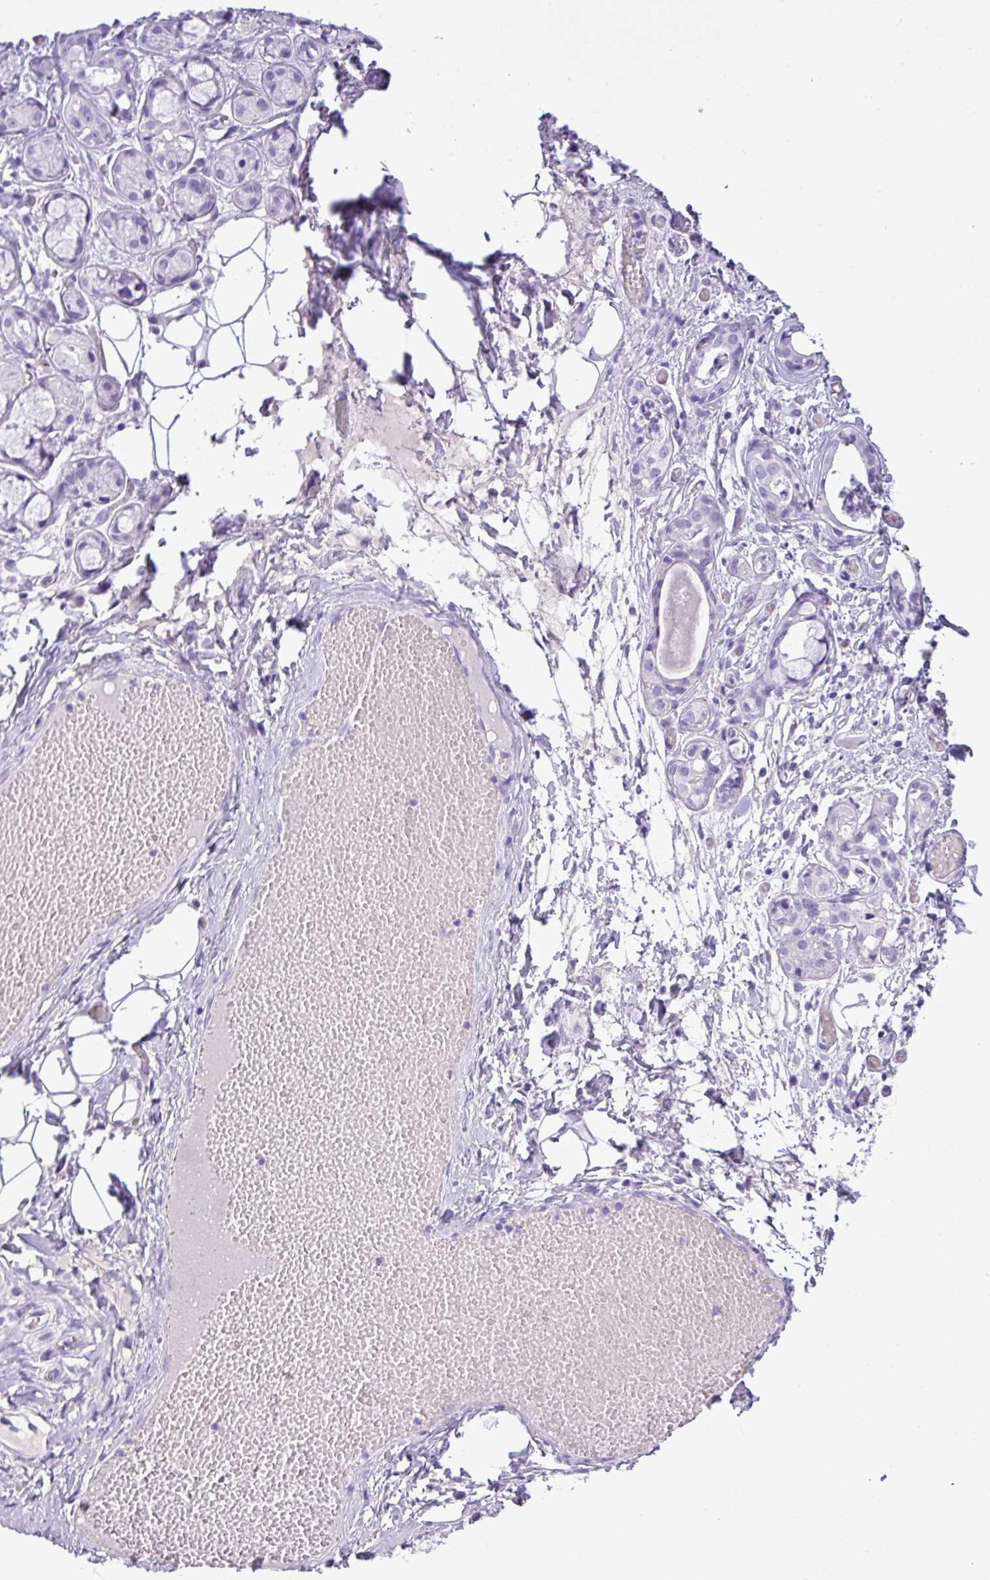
{"staining": {"intensity": "negative", "quantity": "none", "location": "none"}, "tissue": "salivary gland", "cell_type": "Glandular cells", "image_type": "normal", "snomed": [{"axis": "morphology", "description": "Normal tissue, NOS"}, {"axis": "topography", "description": "Salivary gland"}], "caption": "Glandular cells show no significant protein positivity in unremarkable salivary gland. (DAB (3,3'-diaminobenzidine) IHC visualized using brightfield microscopy, high magnification).", "gene": "RBMXL2", "patient": {"sex": "male", "age": 82}}